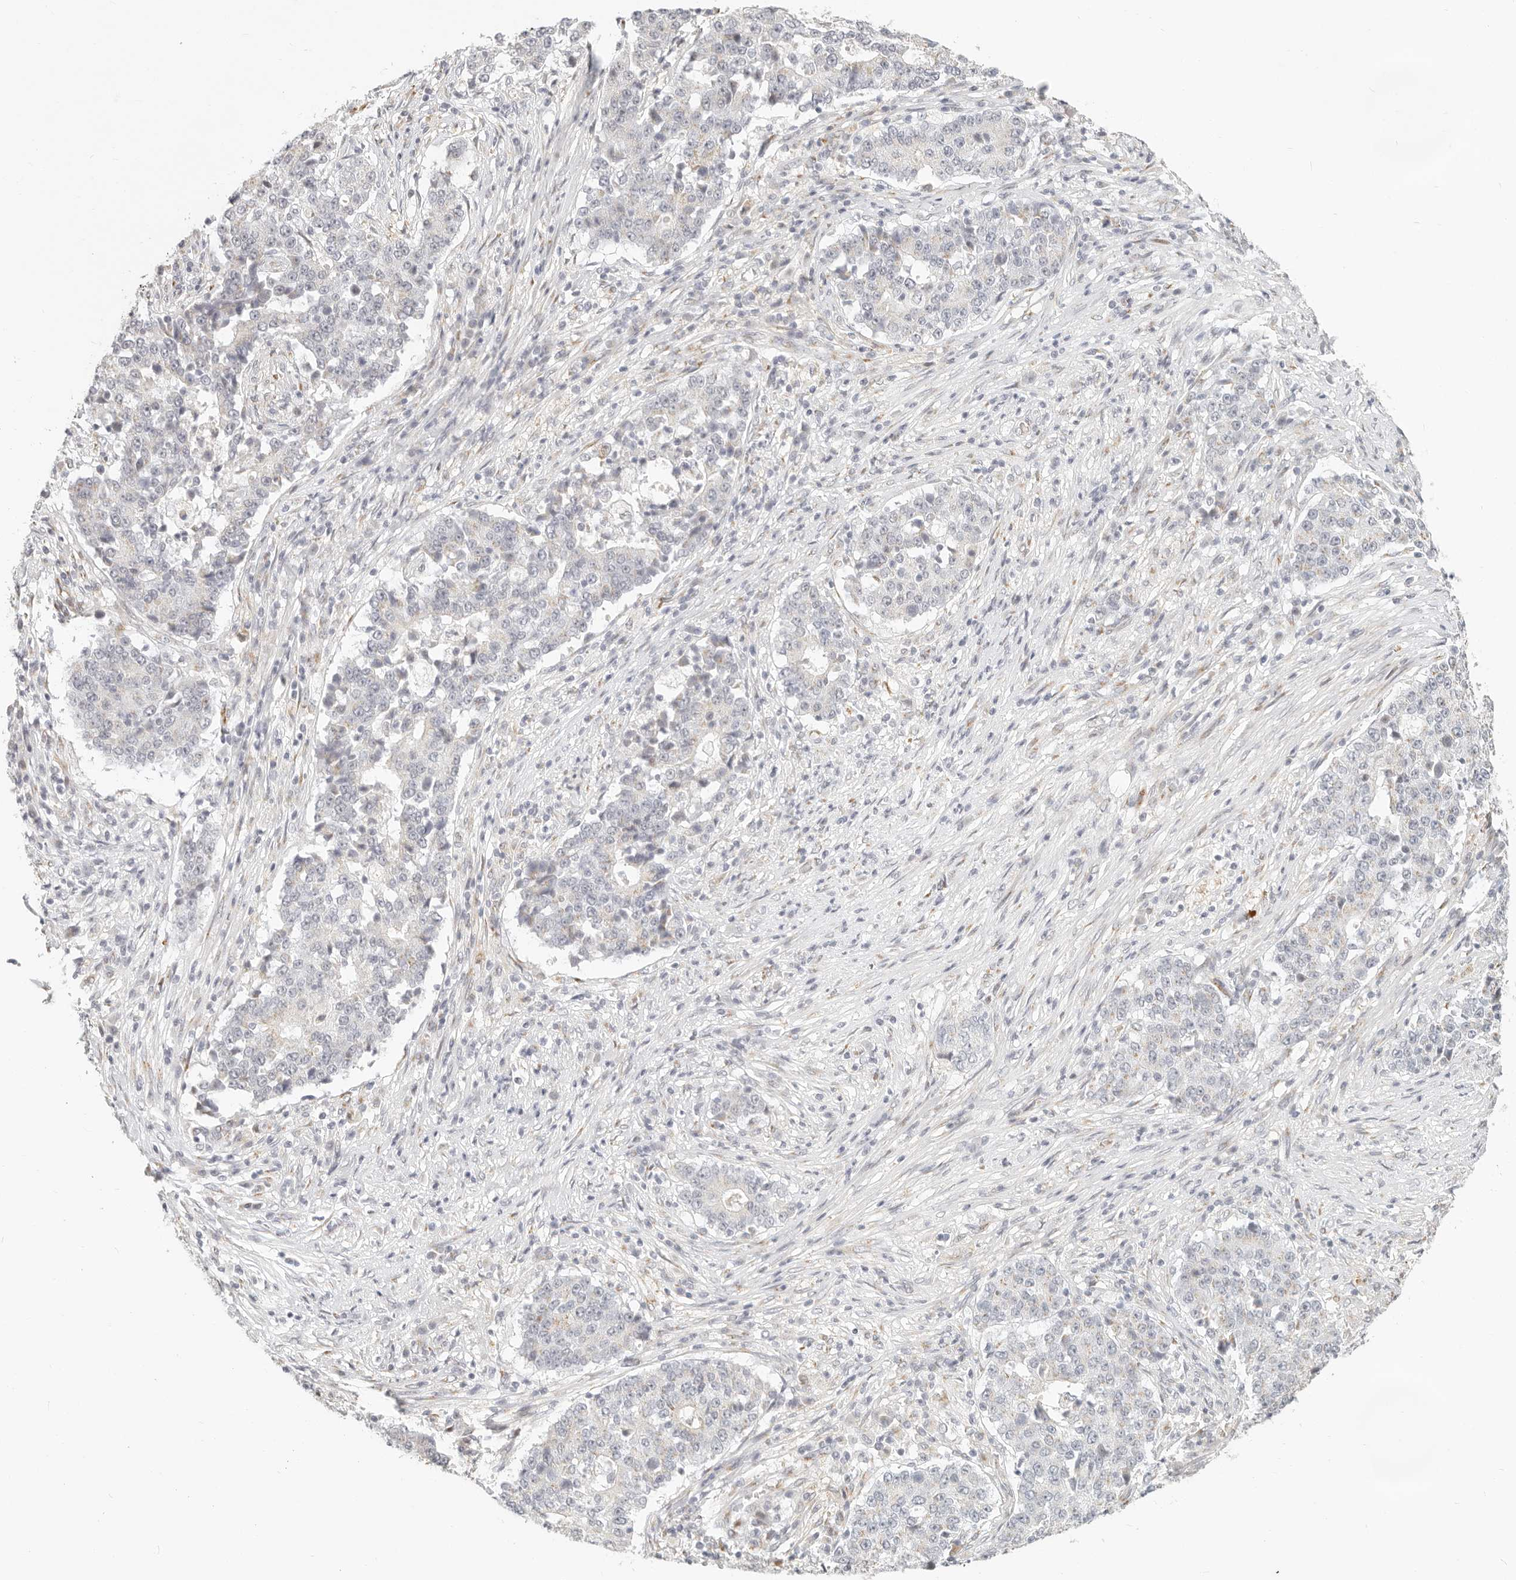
{"staining": {"intensity": "negative", "quantity": "none", "location": "none"}, "tissue": "stomach cancer", "cell_type": "Tumor cells", "image_type": "cancer", "snomed": [{"axis": "morphology", "description": "Adenocarcinoma, NOS"}, {"axis": "topography", "description": "Stomach"}], "caption": "Immunohistochemistry micrograph of neoplastic tissue: stomach cancer (adenocarcinoma) stained with DAB (3,3'-diaminobenzidine) demonstrates no significant protein staining in tumor cells. The staining is performed using DAB brown chromogen with nuclei counter-stained in using hematoxylin.", "gene": "FAM20B", "patient": {"sex": "male", "age": 59}}